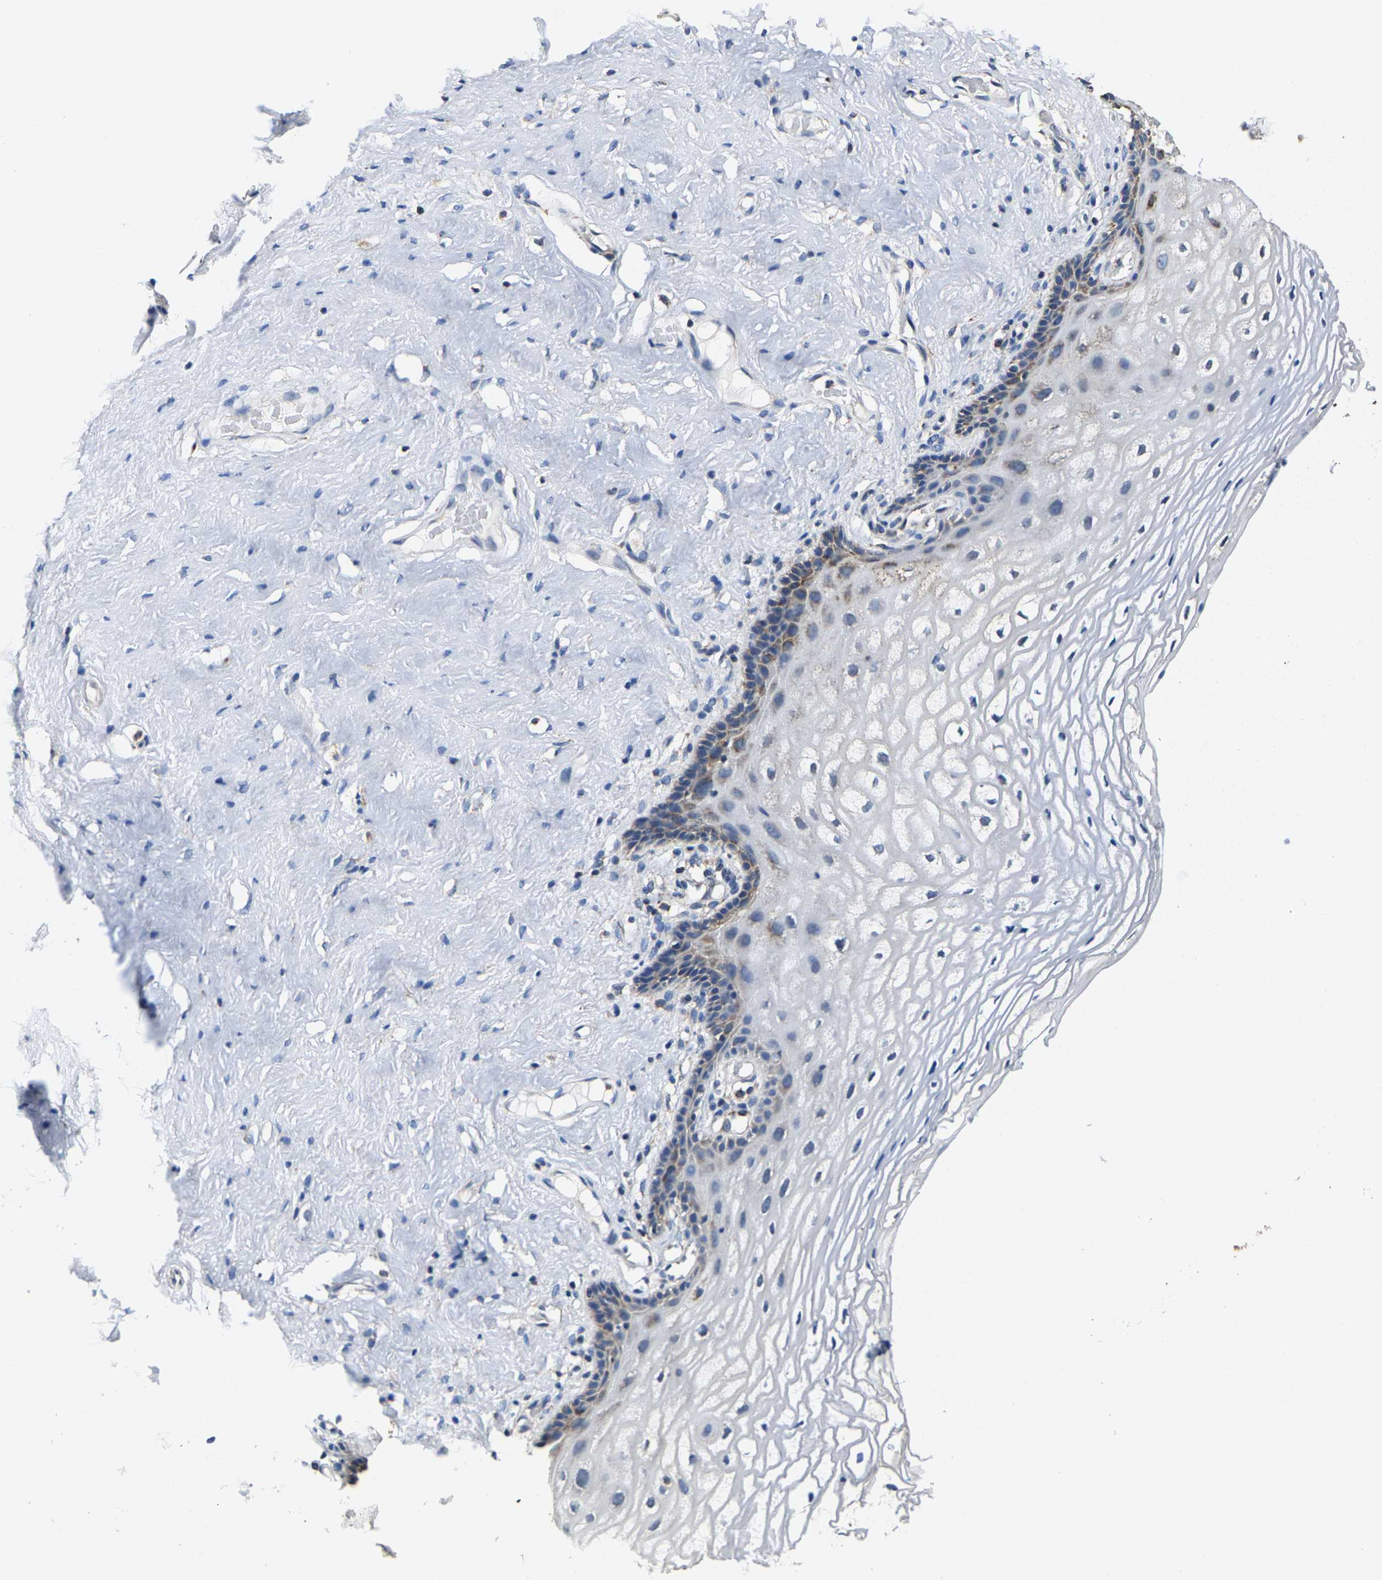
{"staining": {"intensity": "moderate", "quantity": "<25%", "location": "cytoplasmic/membranous"}, "tissue": "vagina", "cell_type": "Squamous epithelial cells", "image_type": "normal", "snomed": [{"axis": "morphology", "description": "Normal tissue, NOS"}, {"axis": "morphology", "description": "Adenocarcinoma, NOS"}, {"axis": "topography", "description": "Rectum"}, {"axis": "topography", "description": "Vagina"}], "caption": "Immunohistochemistry photomicrograph of normal vagina stained for a protein (brown), which displays low levels of moderate cytoplasmic/membranous expression in about <25% of squamous epithelial cells.", "gene": "SHMT2", "patient": {"sex": "female", "age": 71}}